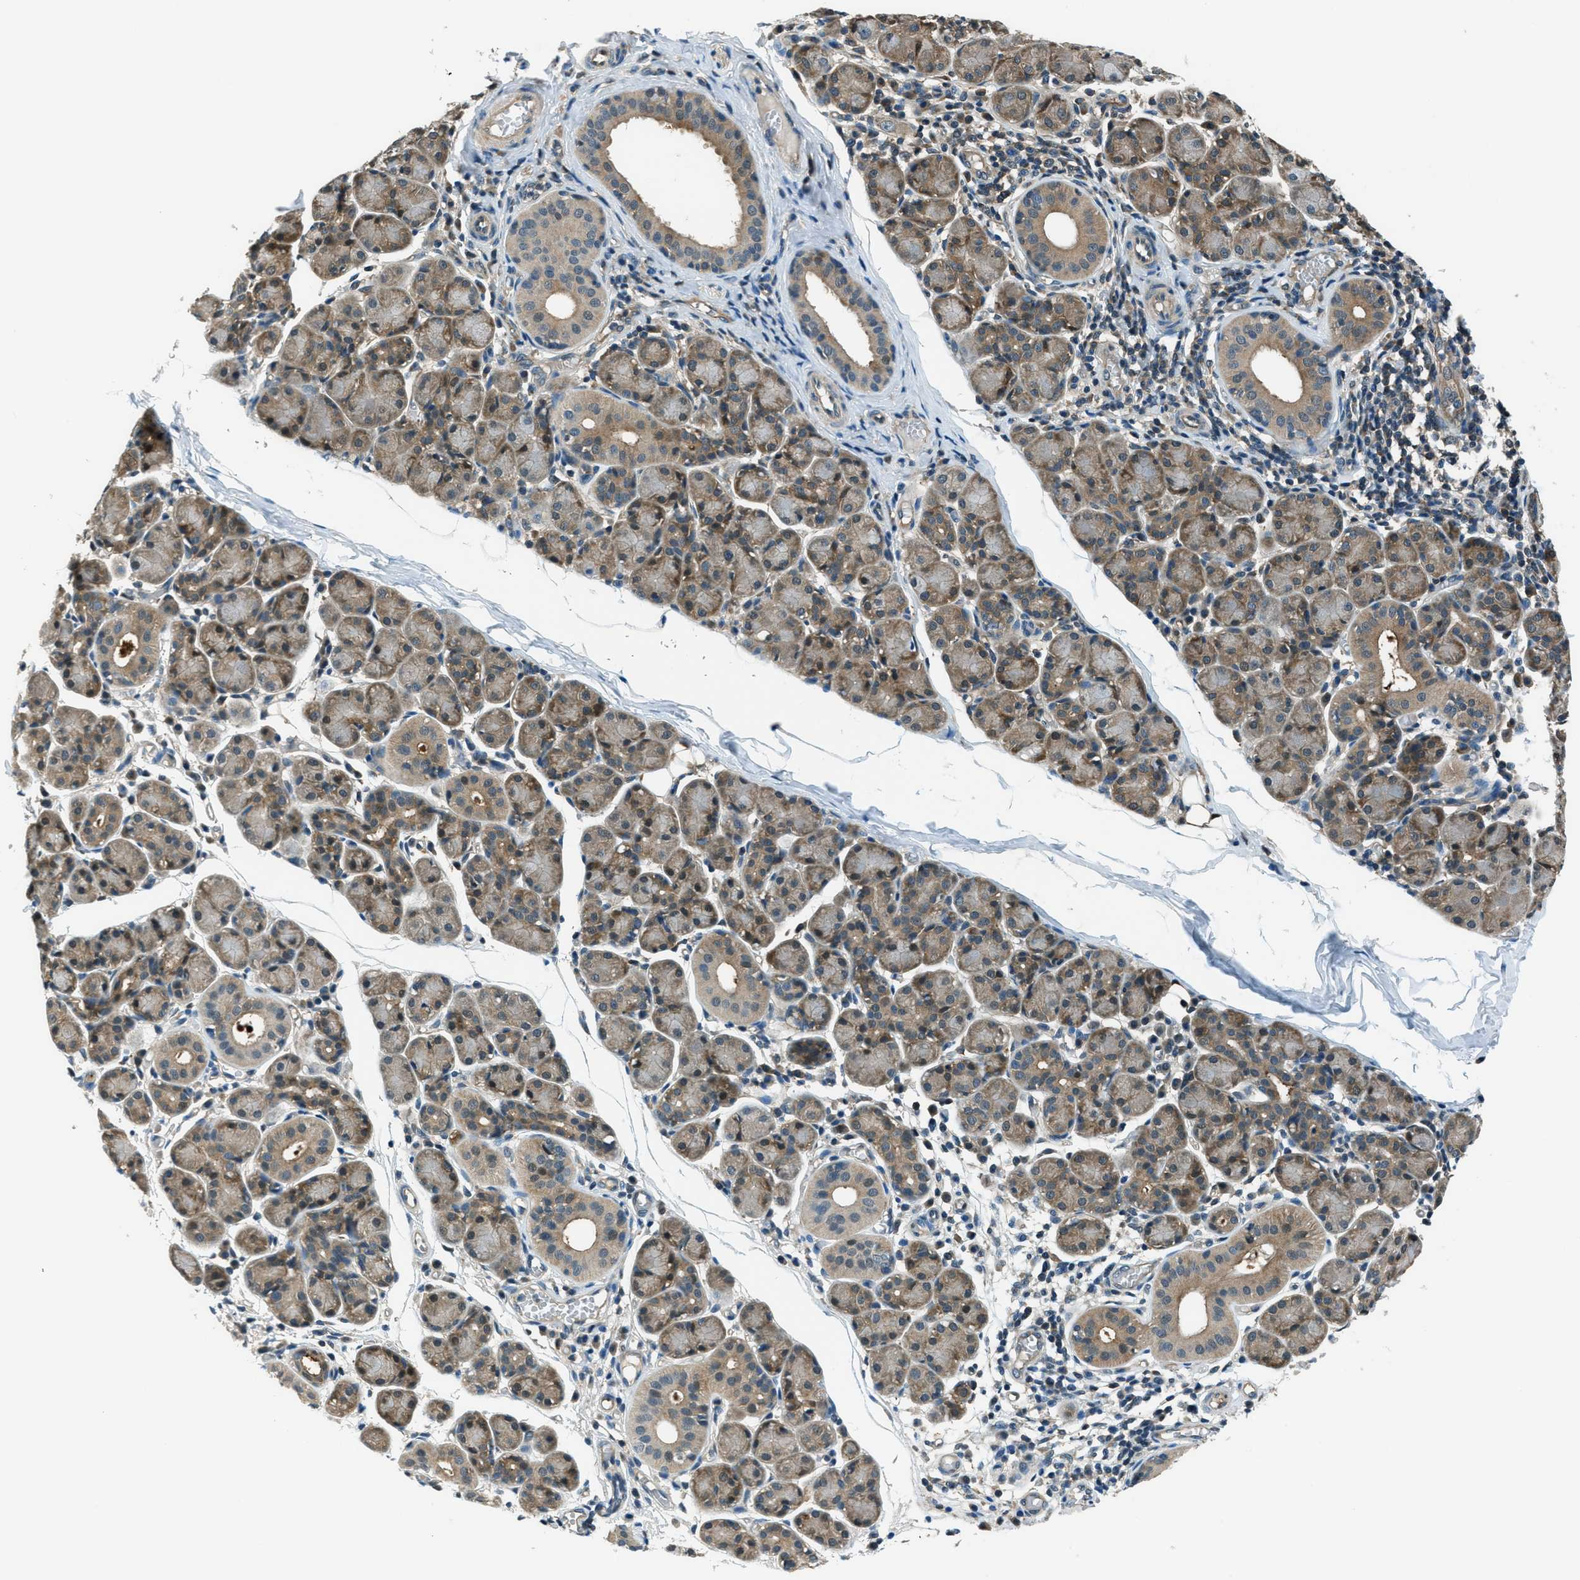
{"staining": {"intensity": "weak", "quantity": ">75%", "location": "cytoplasmic/membranous"}, "tissue": "salivary gland", "cell_type": "Glandular cells", "image_type": "normal", "snomed": [{"axis": "morphology", "description": "Normal tissue, NOS"}, {"axis": "morphology", "description": "Inflammation, NOS"}, {"axis": "topography", "description": "Lymph node"}, {"axis": "topography", "description": "Salivary gland"}], "caption": "This is a histology image of IHC staining of benign salivary gland, which shows weak staining in the cytoplasmic/membranous of glandular cells.", "gene": "HEBP2", "patient": {"sex": "male", "age": 3}}